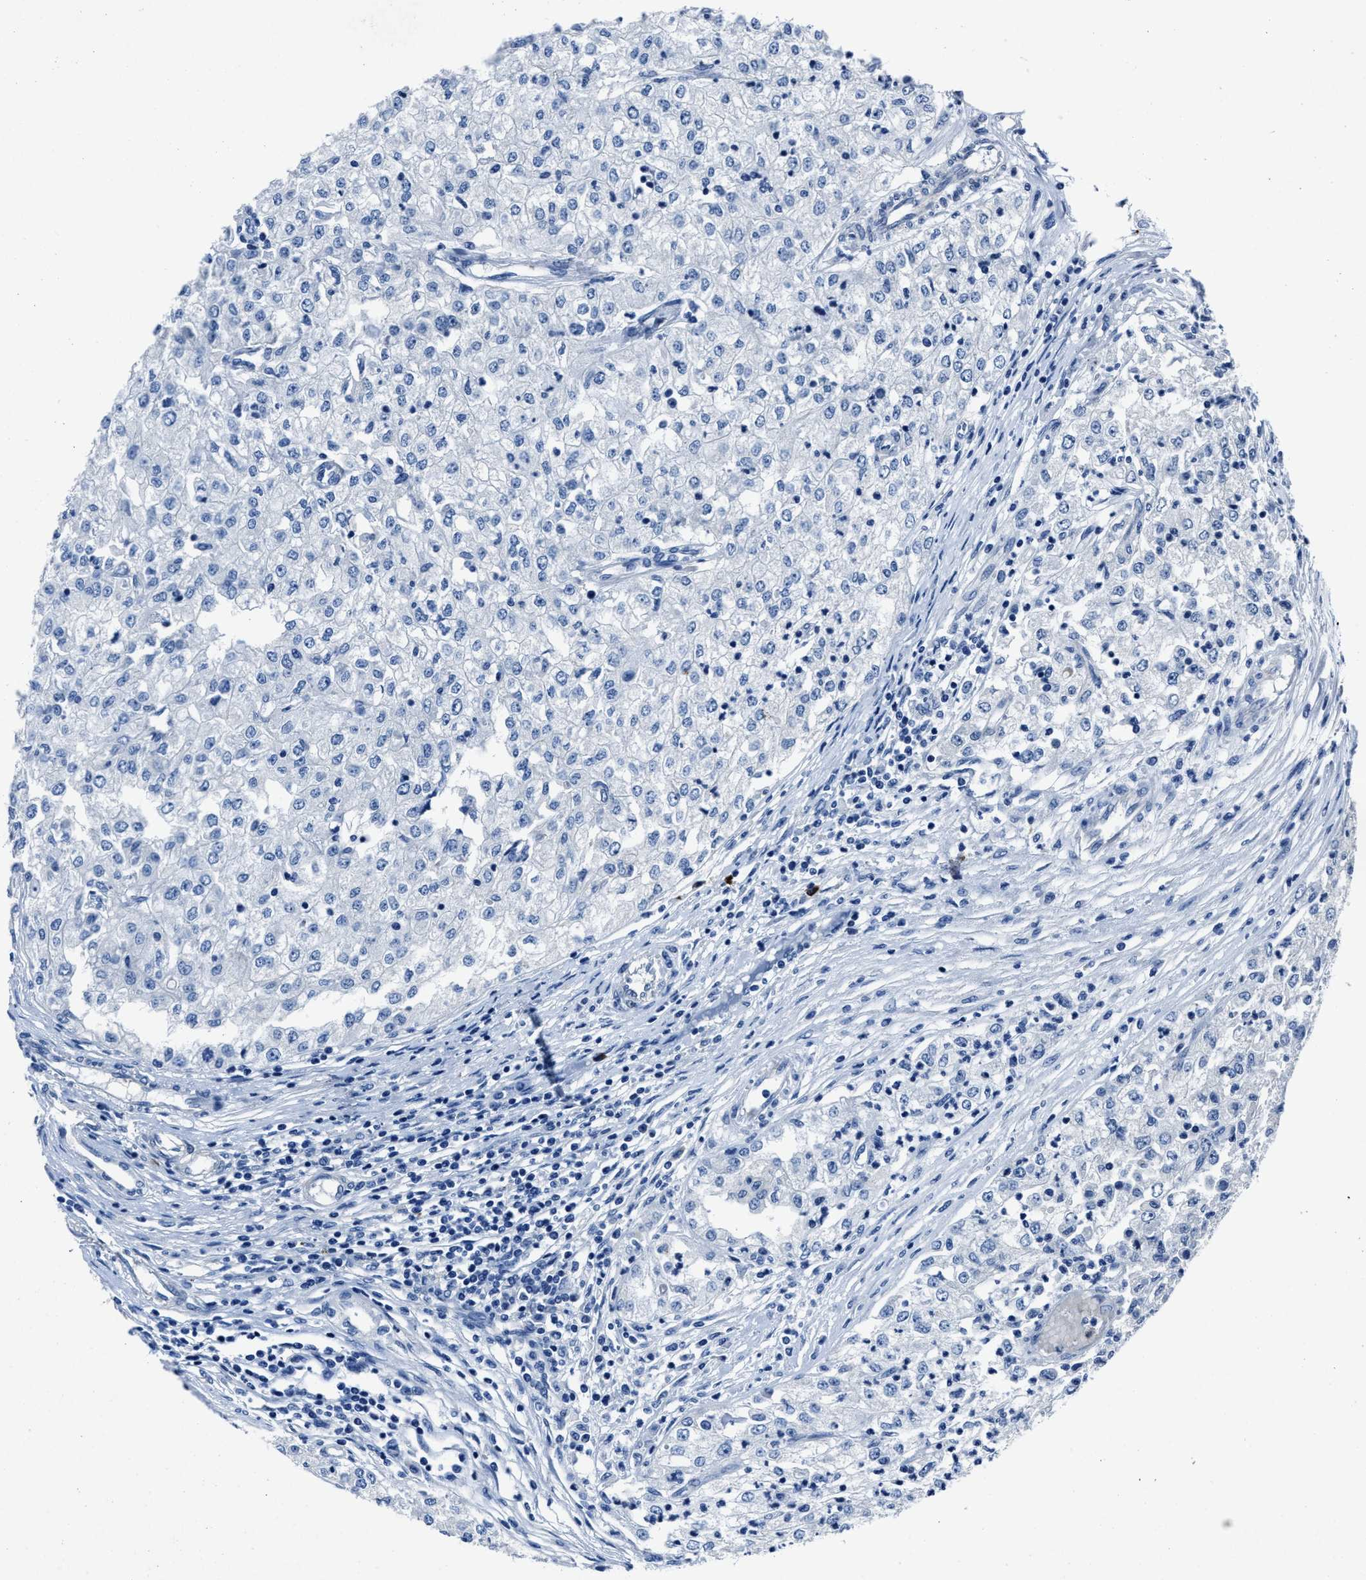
{"staining": {"intensity": "negative", "quantity": "none", "location": "none"}, "tissue": "renal cancer", "cell_type": "Tumor cells", "image_type": "cancer", "snomed": [{"axis": "morphology", "description": "Adenocarcinoma, NOS"}, {"axis": "topography", "description": "Kidney"}], "caption": "Tumor cells show no significant protein staining in renal cancer (adenocarcinoma).", "gene": "NACAD", "patient": {"sex": "female", "age": 54}}